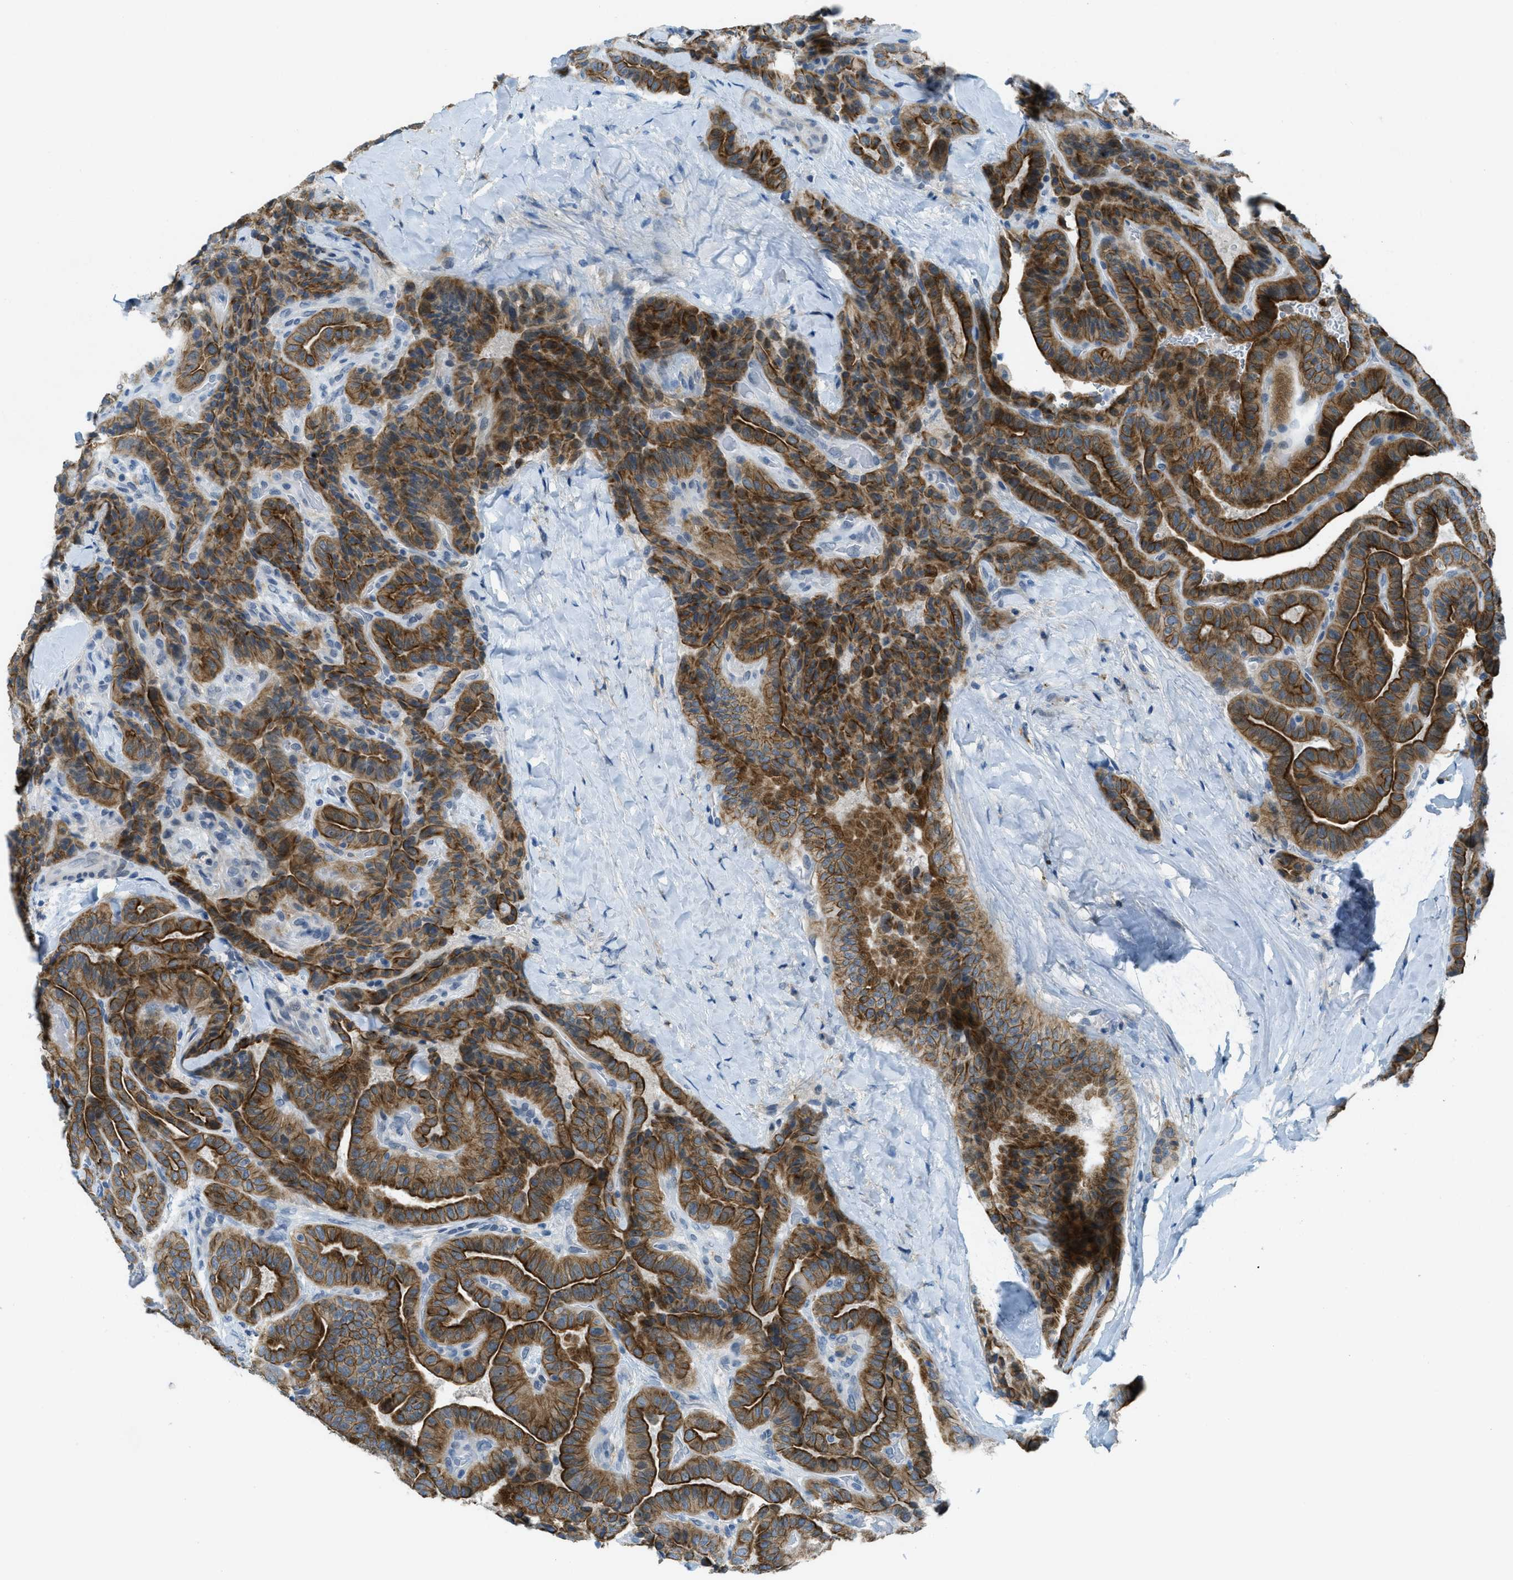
{"staining": {"intensity": "strong", "quantity": ">75%", "location": "cytoplasmic/membranous"}, "tissue": "thyroid cancer", "cell_type": "Tumor cells", "image_type": "cancer", "snomed": [{"axis": "morphology", "description": "Papillary adenocarcinoma, NOS"}, {"axis": "topography", "description": "Thyroid gland"}], "caption": "Protein expression analysis of papillary adenocarcinoma (thyroid) displays strong cytoplasmic/membranous expression in approximately >75% of tumor cells.", "gene": "KLHL8", "patient": {"sex": "male", "age": 77}}